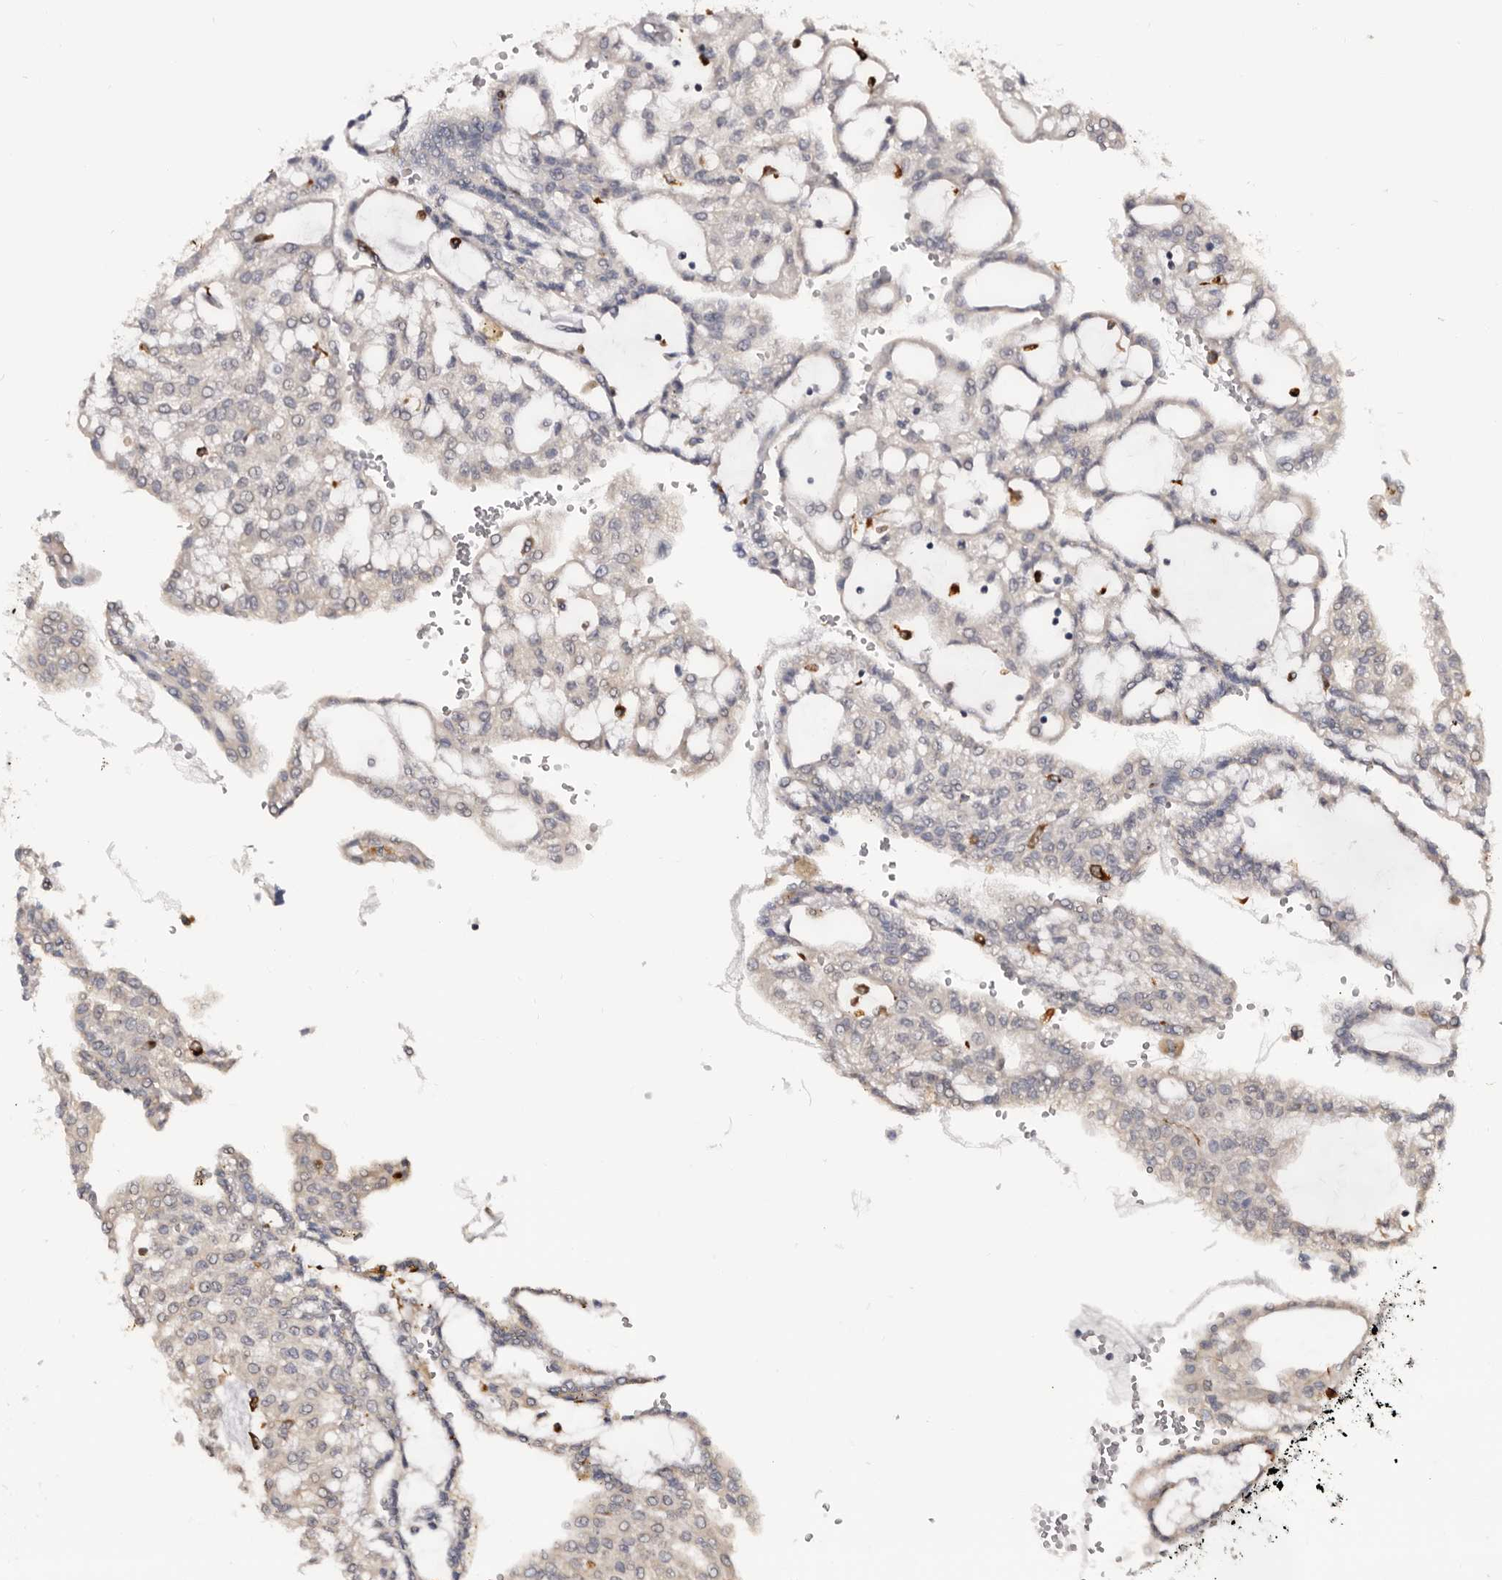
{"staining": {"intensity": "negative", "quantity": "none", "location": "none"}, "tissue": "renal cancer", "cell_type": "Tumor cells", "image_type": "cancer", "snomed": [{"axis": "morphology", "description": "Adenocarcinoma, NOS"}, {"axis": "topography", "description": "Kidney"}], "caption": "Immunohistochemical staining of renal cancer exhibits no significant expression in tumor cells.", "gene": "TNNI1", "patient": {"sex": "male", "age": 63}}